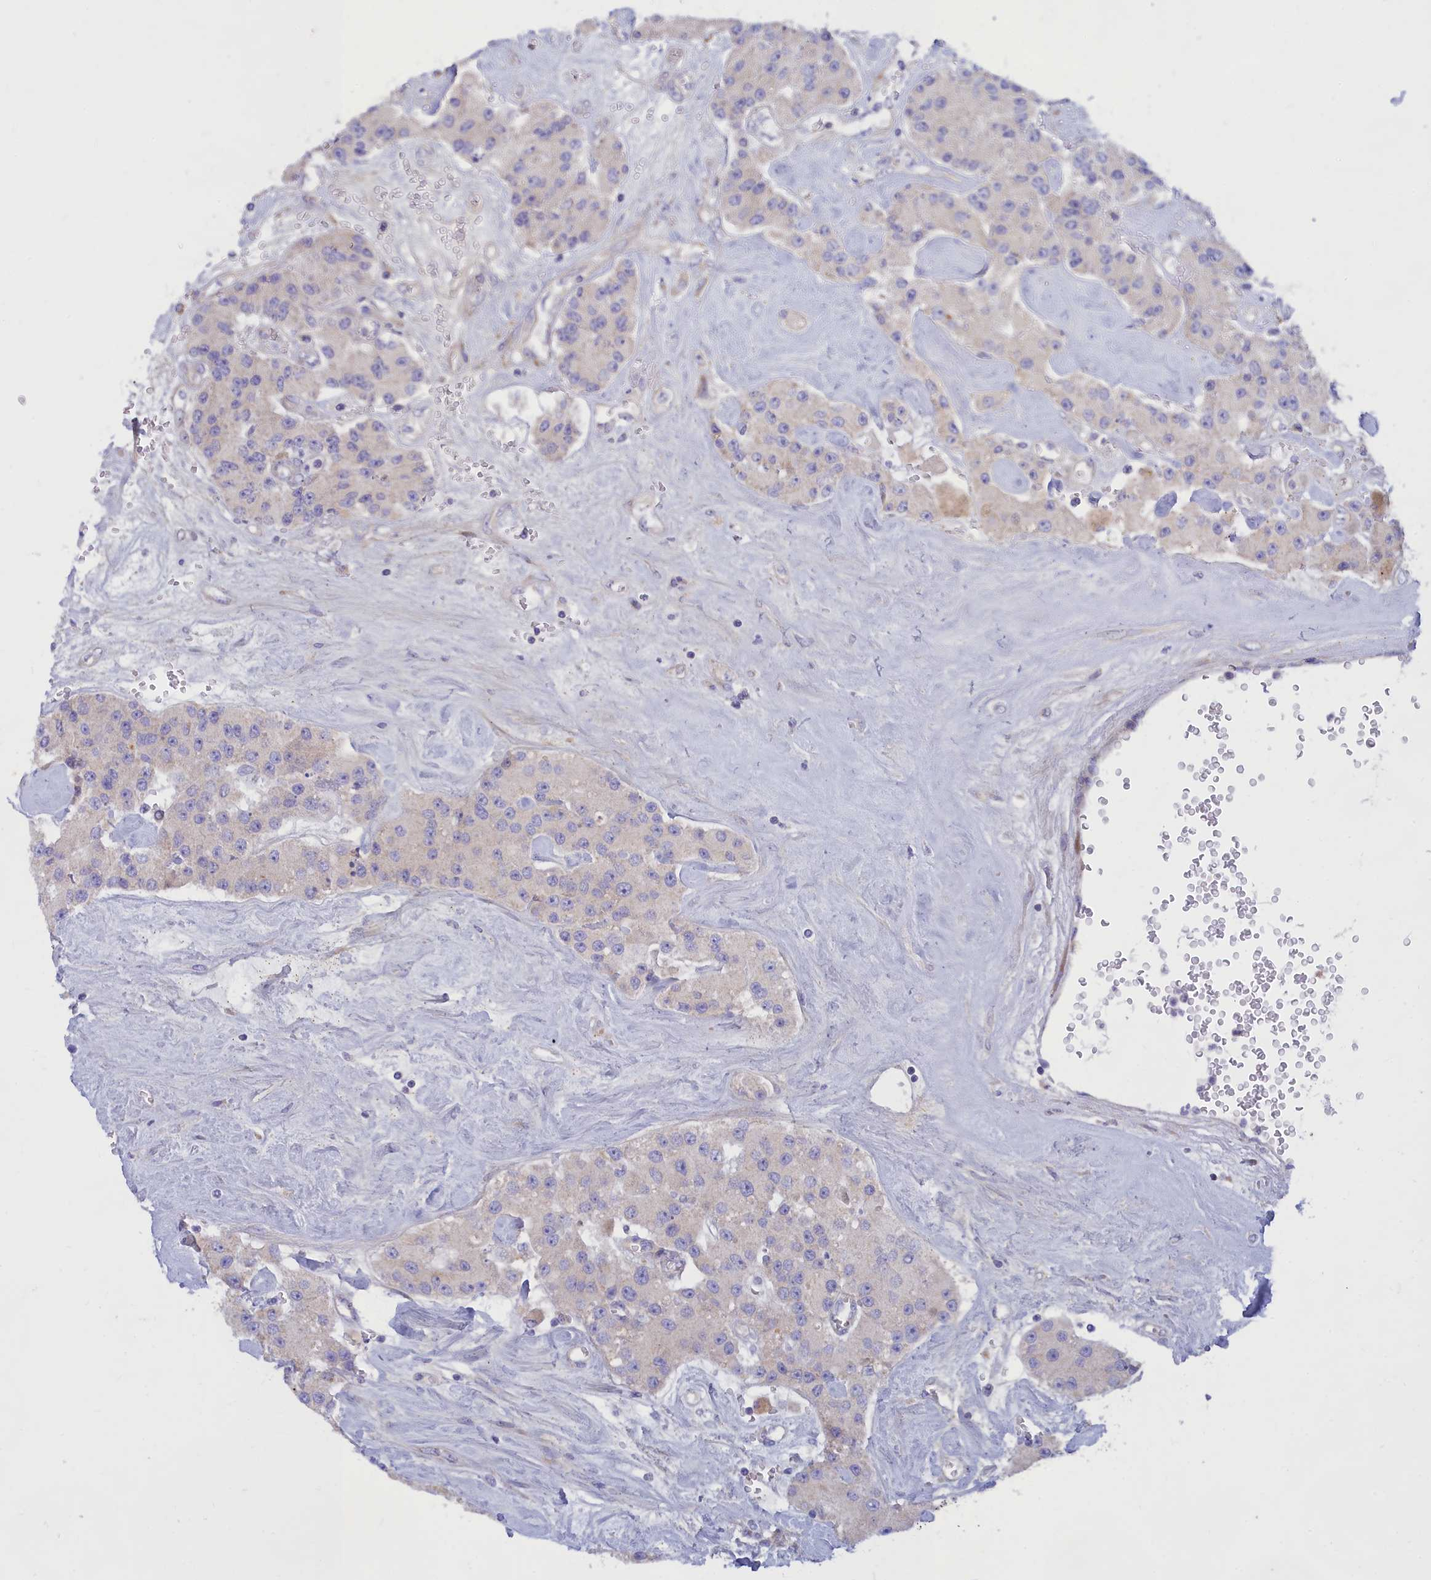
{"staining": {"intensity": "negative", "quantity": "none", "location": "none"}, "tissue": "carcinoid", "cell_type": "Tumor cells", "image_type": "cancer", "snomed": [{"axis": "morphology", "description": "Carcinoid, malignant, NOS"}, {"axis": "topography", "description": "Pancreas"}], "caption": "Protein analysis of carcinoid exhibits no significant staining in tumor cells. (DAB (3,3'-diaminobenzidine) IHC, high magnification).", "gene": "TMEM30B", "patient": {"sex": "male", "age": 41}}